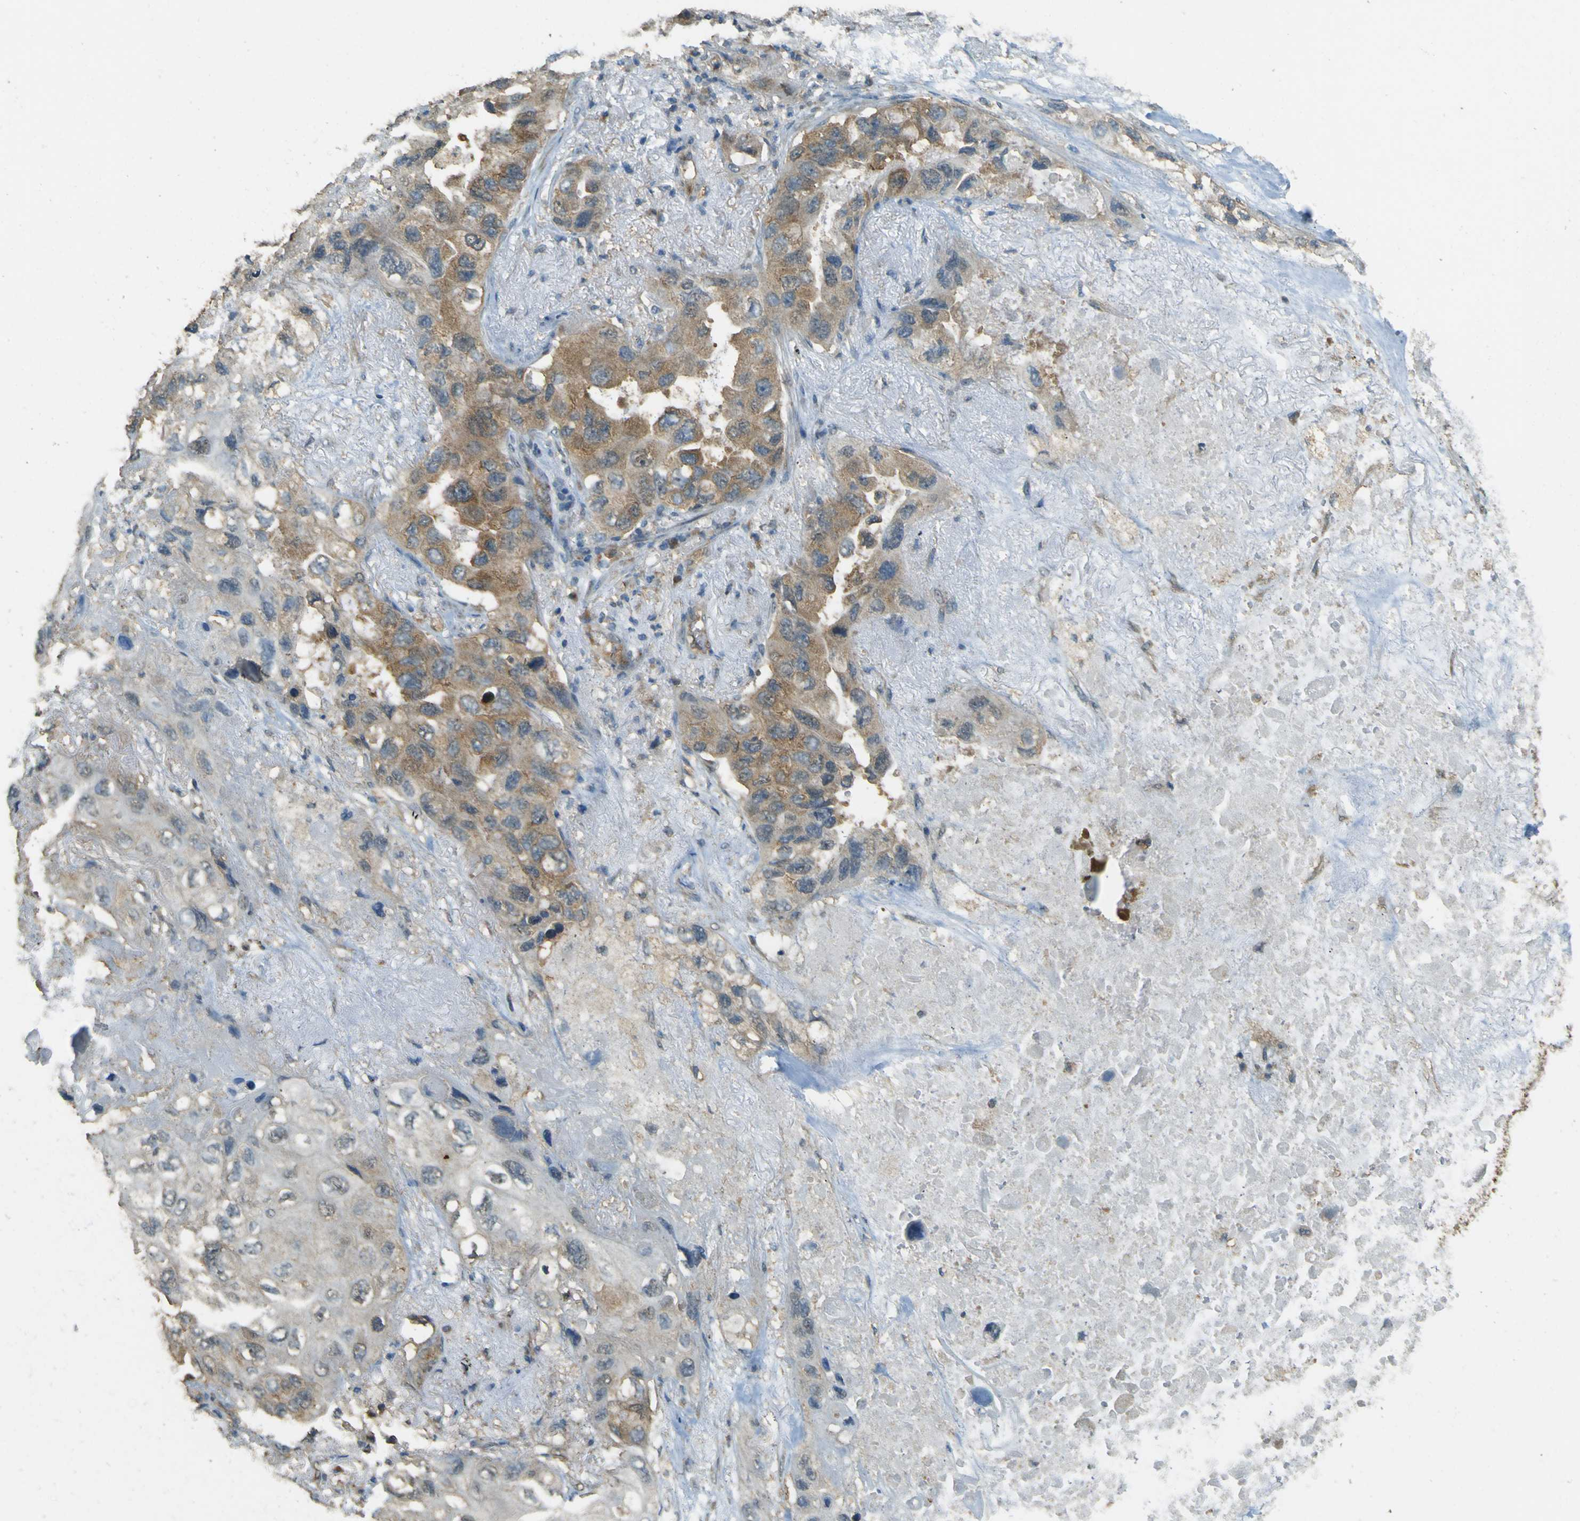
{"staining": {"intensity": "moderate", "quantity": "25%-75%", "location": "cytoplasmic/membranous"}, "tissue": "lung cancer", "cell_type": "Tumor cells", "image_type": "cancer", "snomed": [{"axis": "morphology", "description": "Squamous cell carcinoma, NOS"}, {"axis": "topography", "description": "Lung"}], "caption": "Immunohistochemical staining of human lung cancer (squamous cell carcinoma) exhibits medium levels of moderate cytoplasmic/membranous protein staining in about 25%-75% of tumor cells. Immunohistochemistry stains the protein in brown and the nuclei are stained blue.", "gene": "GOLGA1", "patient": {"sex": "female", "age": 73}}